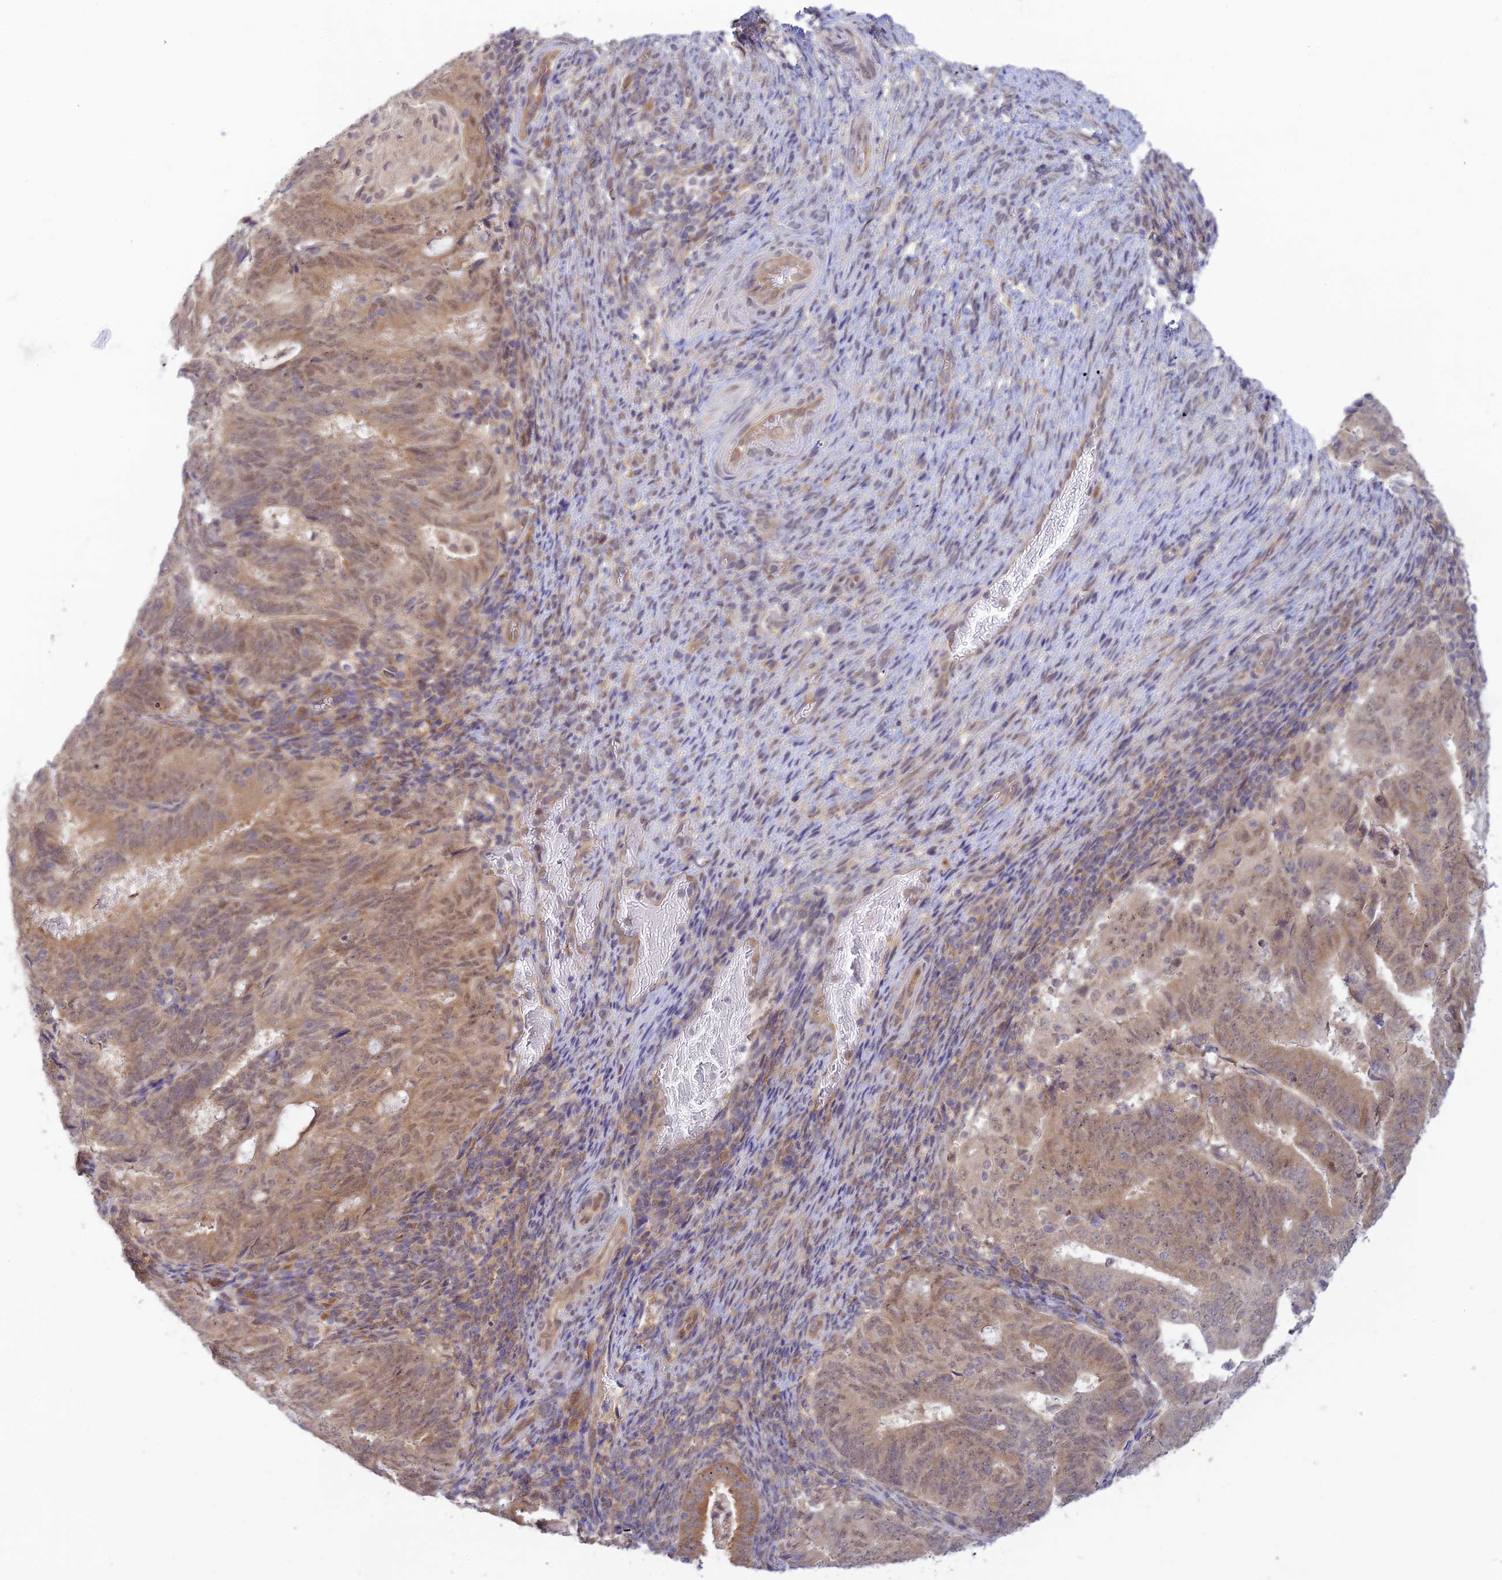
{"staining": {"intensity": "moderate", "quantity": "25%-75%", "location": "cytoplasmic/membranous,nuclear"}, "tissue": "endometrial cancer", "cell_type": "Tumor cells", "image_type": "cancer", "snomed": [{"axis": "morphology", "description": "Adenocarcinoma, NOS"}, {"axis": "topography", "description": "Endometrium"}], "caption": "This histopathology image reveals immunohistochemistry staining of human endometrial cancer, with medium moderate cytoplasmic/membranous and nuclear positivity in approximately 25%-75% of tumor cells.", "gene": "SKIC8", "patient": {"sex": "female", "age": 70}}